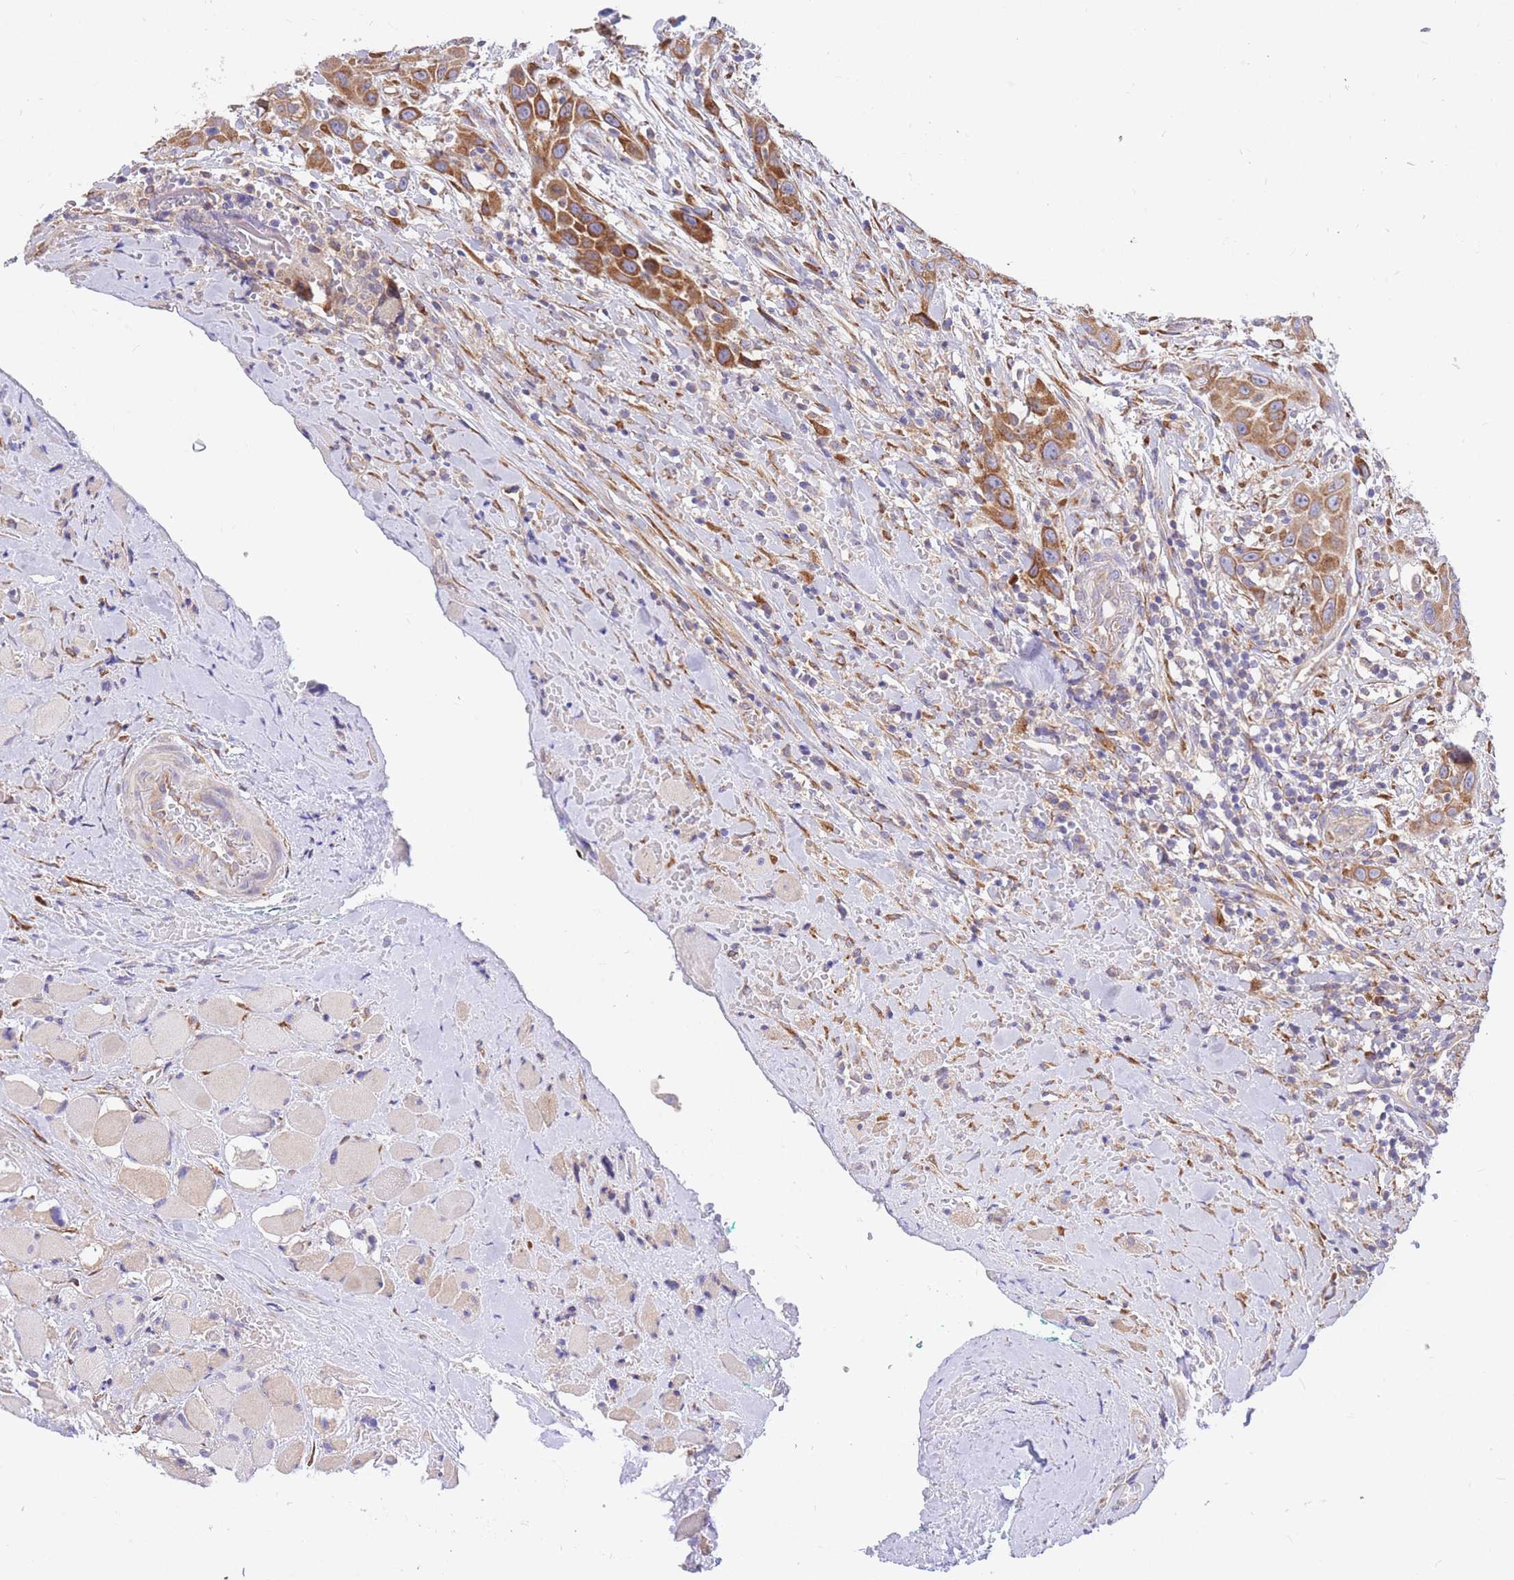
{"staining": {"intensity": "moderate", "quantity": ">75%", "location": "cytoplasmic/membranous"}, "tissue": "head and neck cancer", "cell_type": "Tumor cells", "image_type": "cancer", "snomed": [{"axis": "morphology", "description": "Squamous cell carcinoma, NOS"}, {"axis": "topography", "description": "Head-Neck"}], "caption": "Moderate cytoplasmic/membranous staining for a protein is appreciated in about >75% of tumor cells of squamous cell carcinoma (head and neck) using immunohistochemistry (IHC).", "gene": "GBP7", "patient": {"sex": "male", "age": 81}}